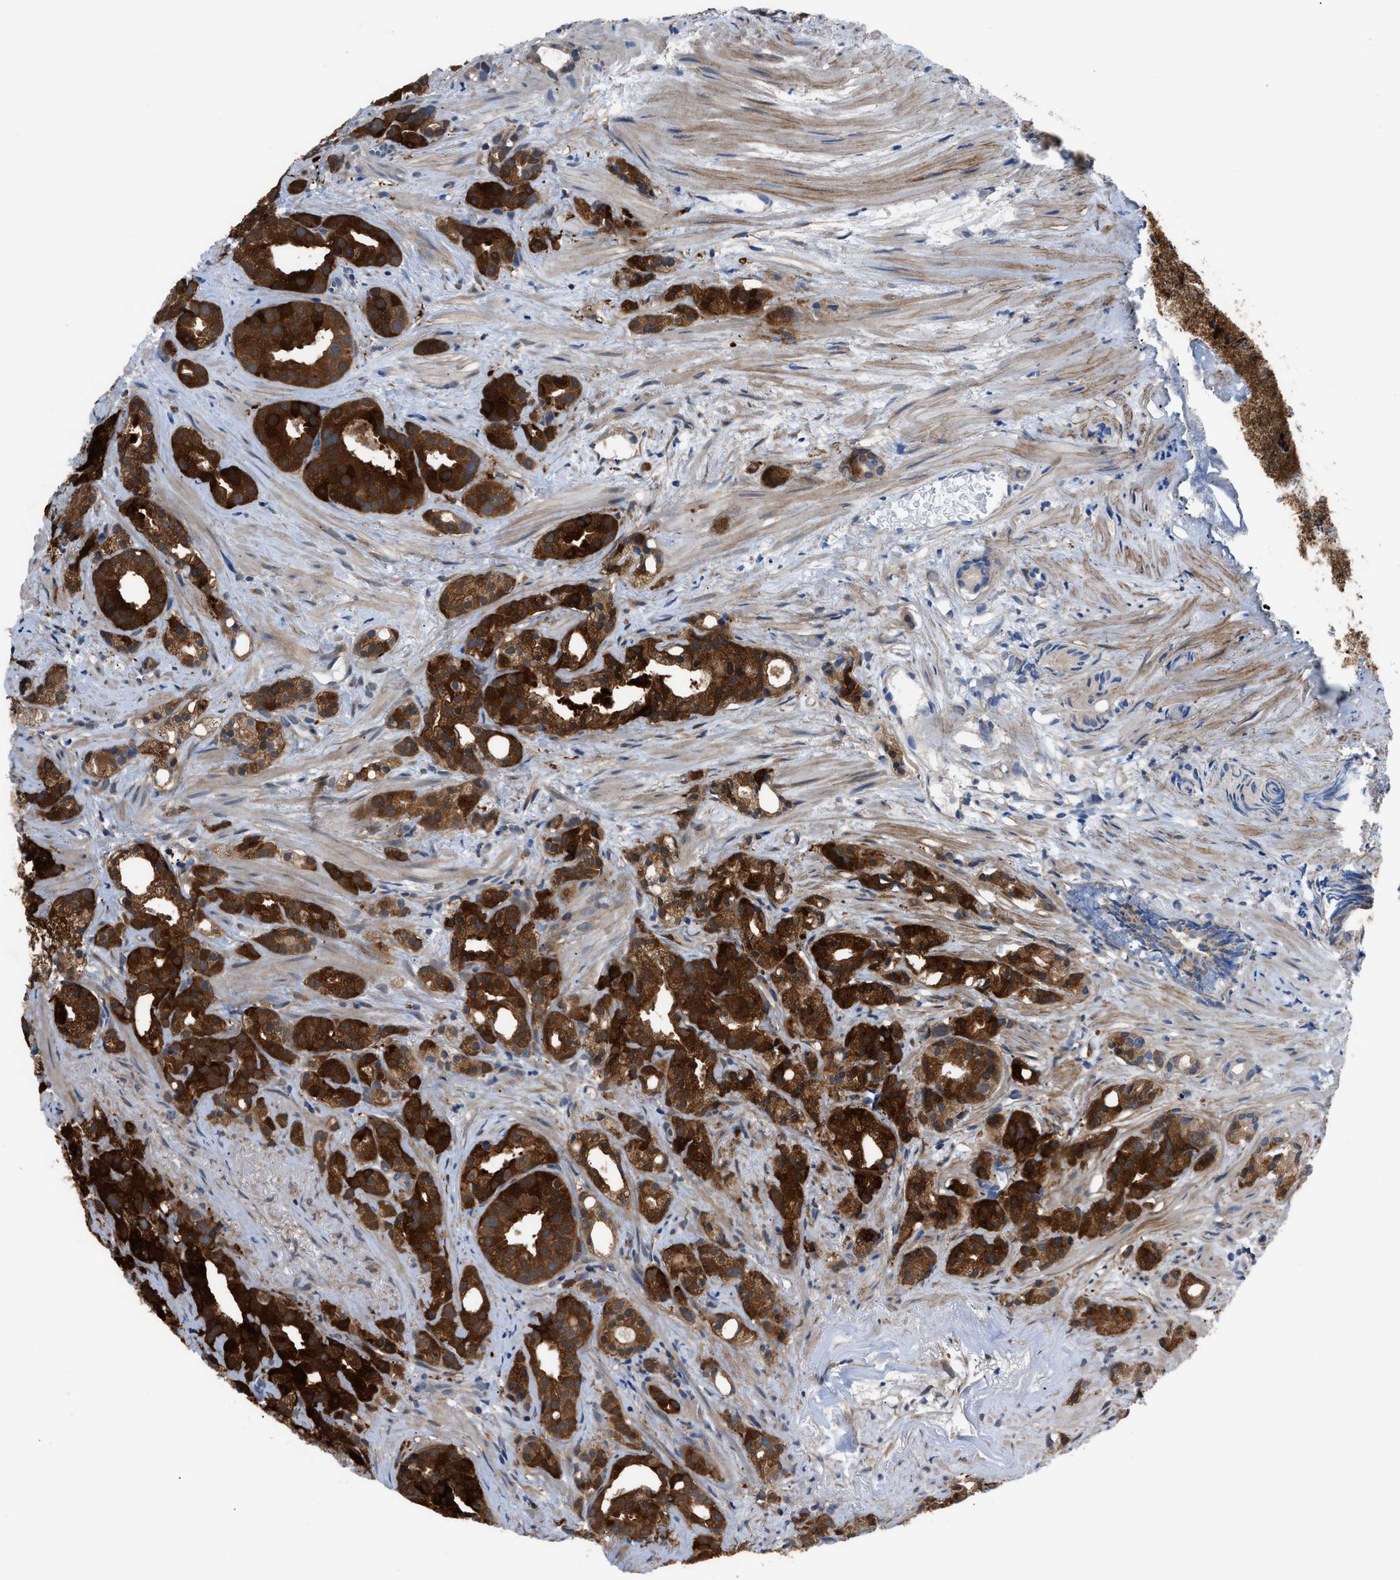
{"staining": {"intensity": "strong", "quantity": ">75%", "location": "cytoplasmic/membranous"}, "tissue": "prostate cancer", "cell_type": "Tumor cells", "image_type": "cancer", "snomed": [{"axis": "morphology", "description": "Adenocarcinoma, Low grade"}, {"axis": "topography", "description": "Prostate"}], "caption": "A high amount of strong cytoplasmic/membranous expression is present in approximately >75% of tumor cells in prostate cancer (low-grade adenocarcinoma) tissue. (DAB = brown stain, brightfield microscopy at high magnification).", "gene": "TMEM45B", "patient": {"sex": "male", "age": 89}}